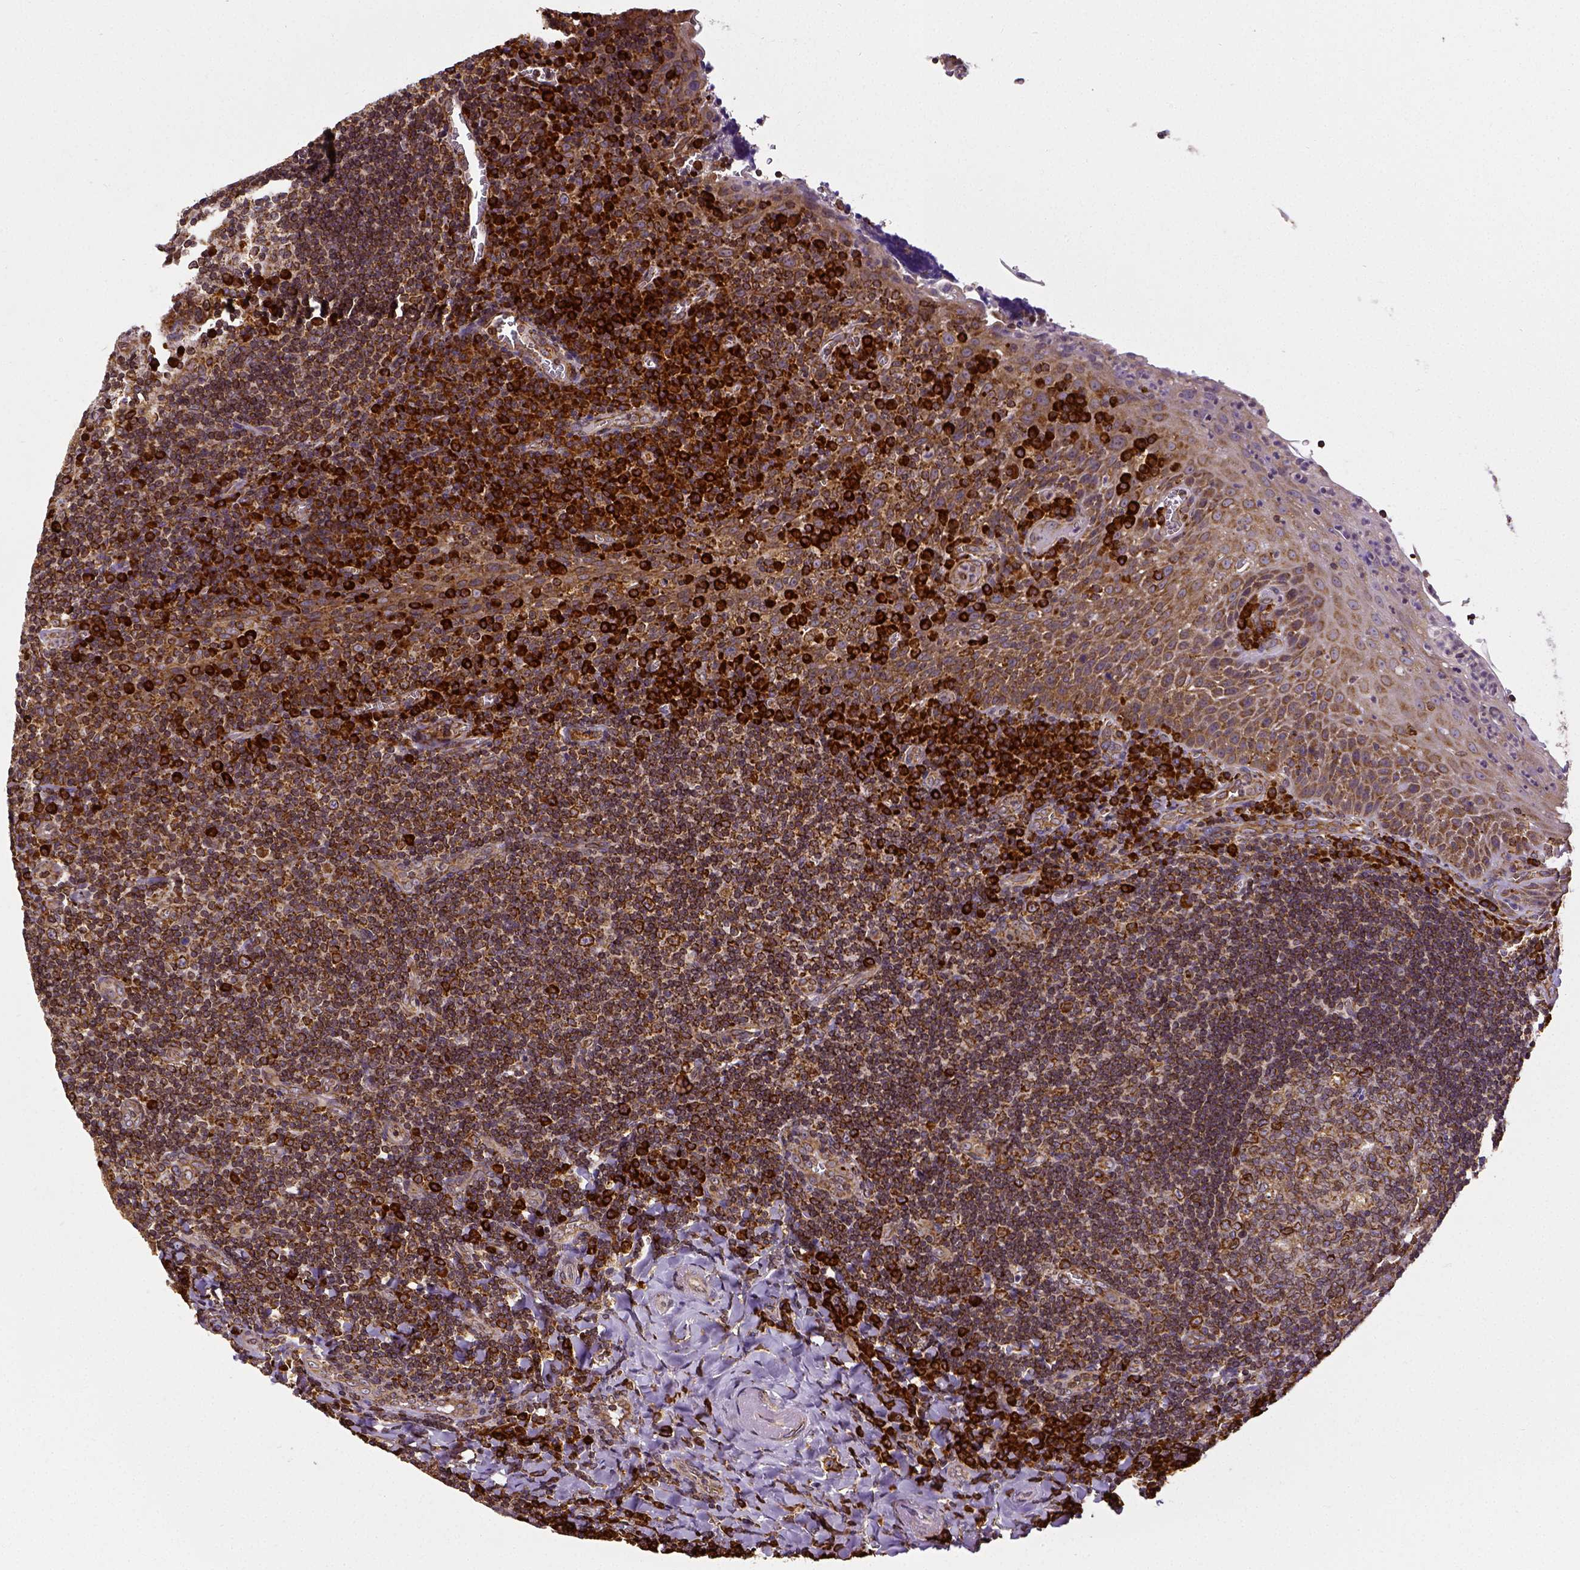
{"staining": {"intensity": "strong", "quantity": ">75%", "location": "cytoplasmic/membranous"}, "tissue": "tonsil", "cell_type": "Germinal center cells", "image_type": "normal", "snomed": [{"axis": "morphology", "description": "Normal tissue, NOS"}, {"axis": "morphology", "description": "Inflammation, NOS"}, {"axis": "topography", "description": "Tonsil"}], "caption": "Germinal center cells display high levels of strong cytoplasmic/membranous expression in about >75% of cells in benign tonsil. Using DAB (3,3'-diaminobenzidine) (brown) and hematoxylin (blue) stains, captured at high magnification using brightfield microscopy.", "gene": "MTDH", "patient": {"sex": "female", "age": 31}}